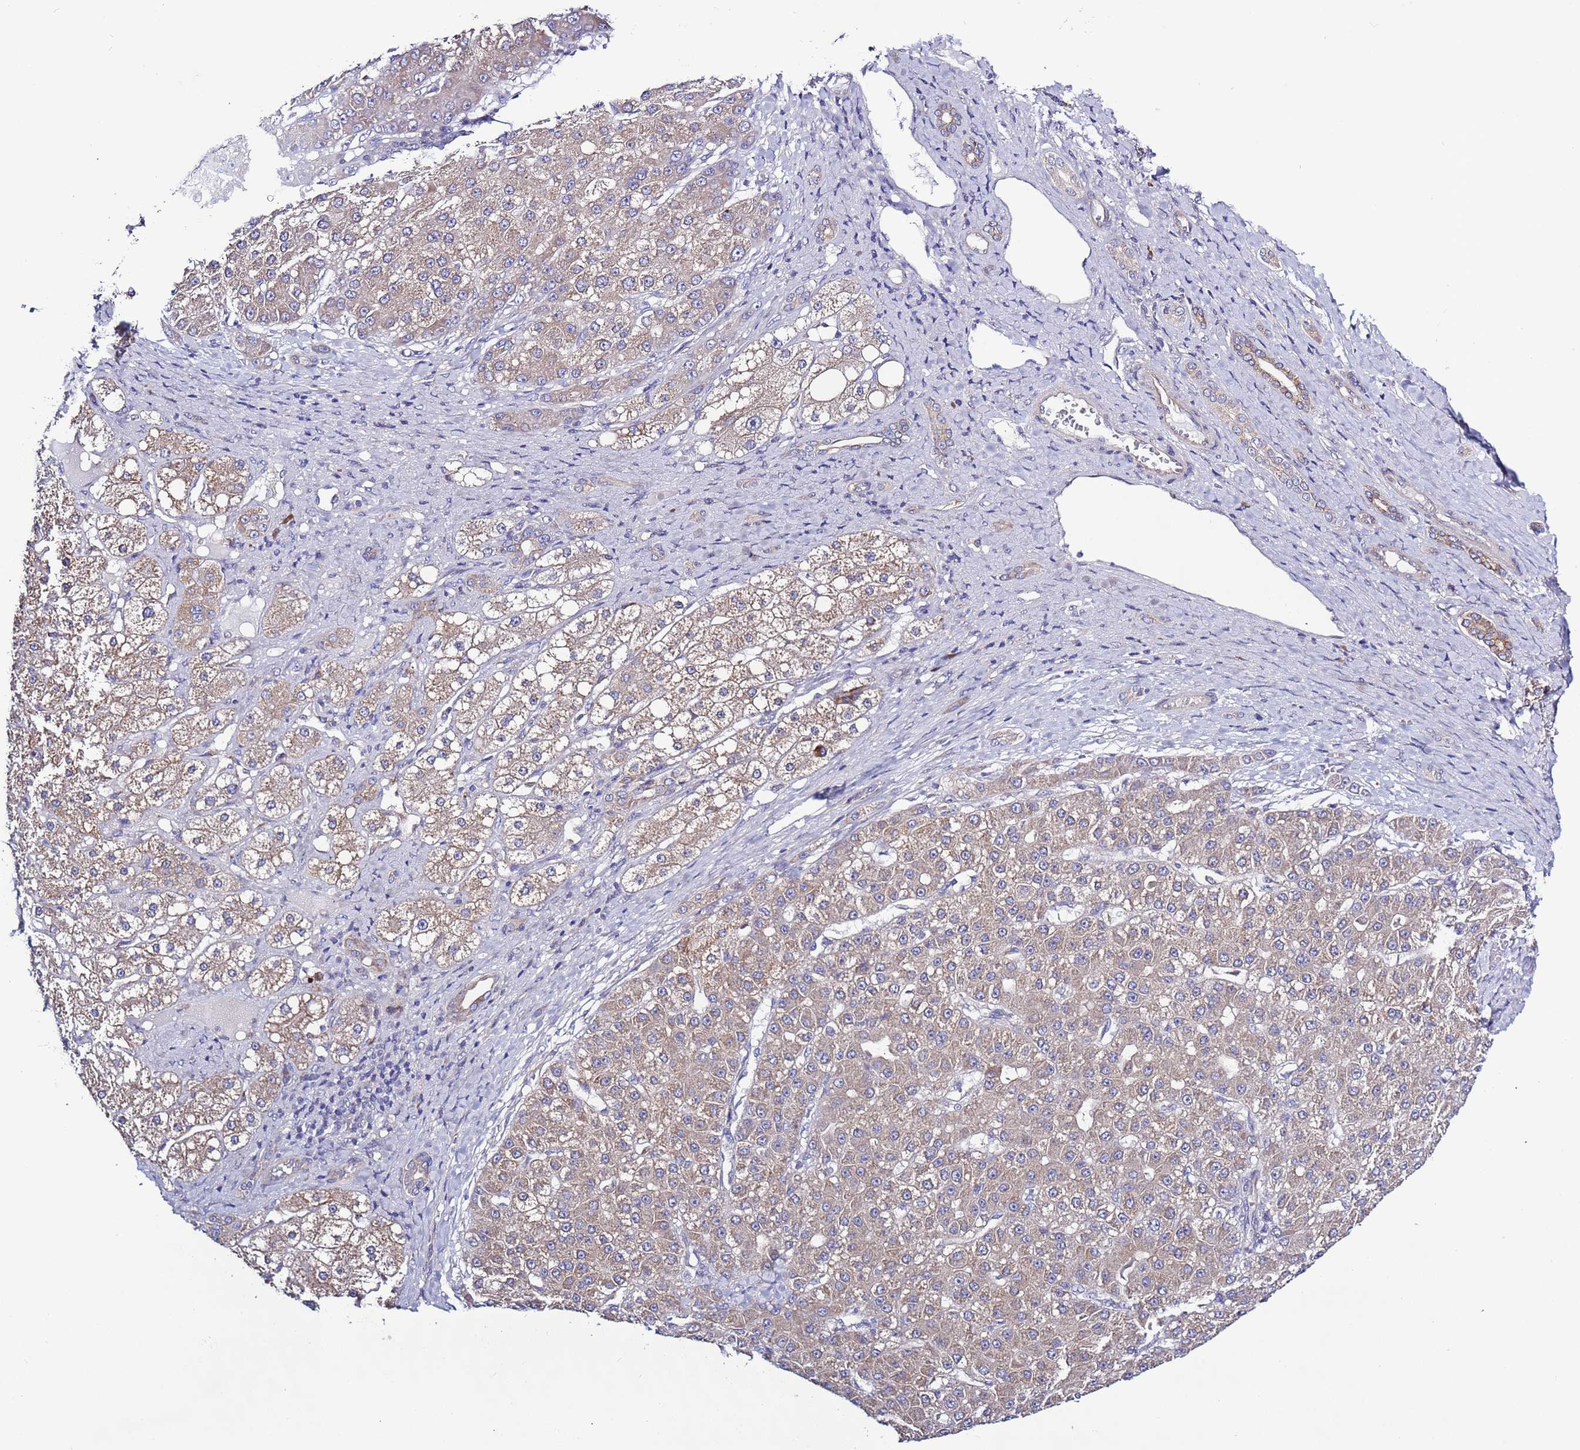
{"staining": {"intensity": "weak", "quantity": ">75%", "location": "cytoplasmic/membranous"}, "tissue": "liver cancer", "cell_type": "Tumor cells", "image_type": "cancer", "snomed": [{"axis": "morphology", "description": "Carcinoma, Hepatocellular, NOS"}, {"axis": "topography", "description": "Liver"}], "caption": "A brown stain highlights weak cytoplasmic/membranous expression of a protein in human liver hepatocellular carcinoma tumor cells. (Stains: DAB (3,3'-diaminobenzidine) in brown, nuclei in blue, Microscopy: brightfield microscopy at high magnification).", "gene": "SPCS1", "patient": {"sex": "male", "age": 67}}